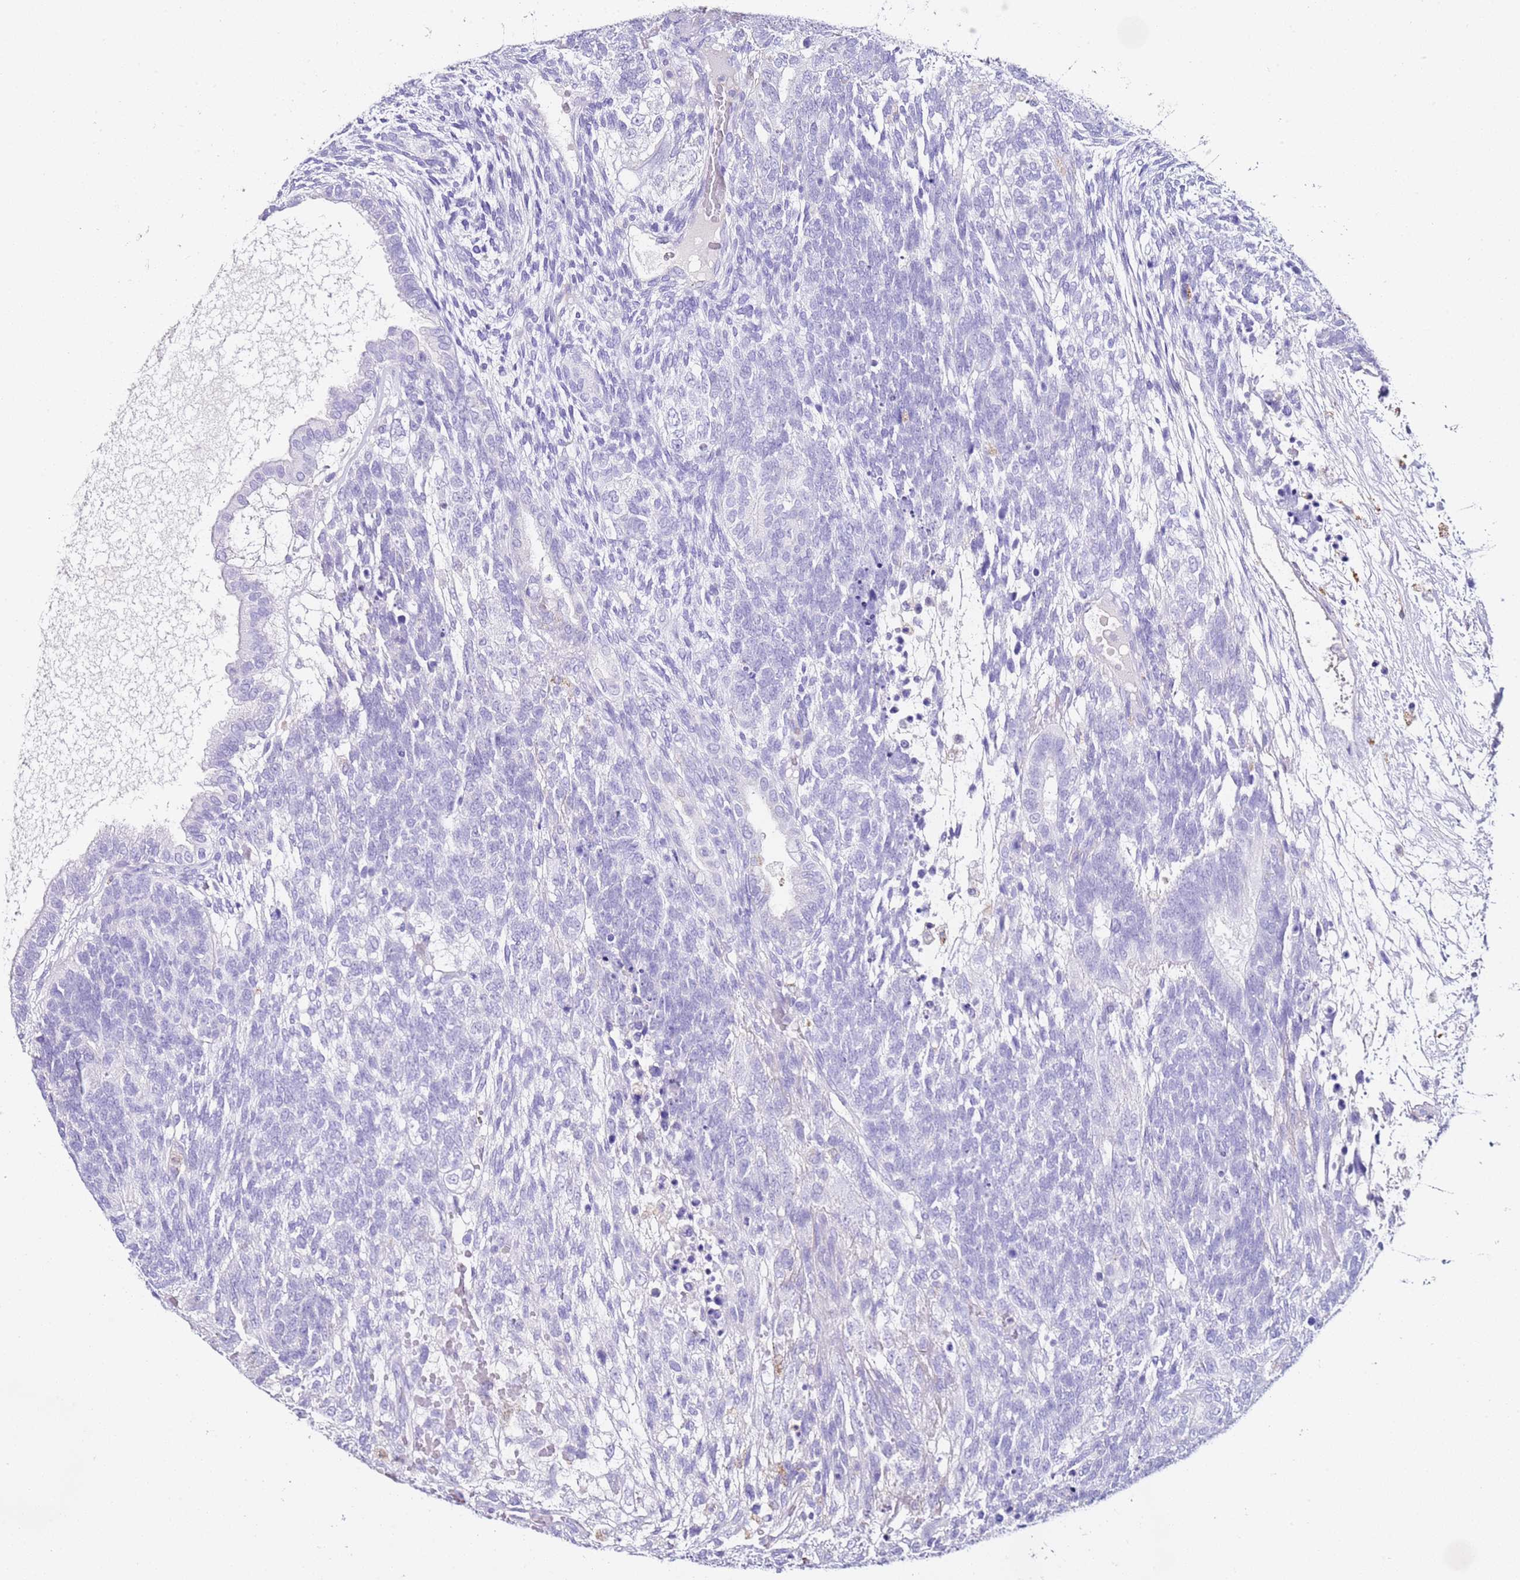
{"staining": {"intensity": "negative", "quantity": "none", "location": "none"}, "tissue": "testis cancer", "cell_type": "Tumor cells", "image_type": "cancer", "snomed": [{"axis": "morphology", "description": "Carcinoma, Embryonal, NOS"}, {"axis": "topography", "description": "Testis"}], "caption": "The photomicrograph demonstrates no significant expression in tumor cells of testis cancer (embryonal carcinoma). The staining is performed using DAB (3,3'-diaminobenzidine) brown chromogen with nuclei counter-stained in using hematoxylin.", "gene": "PTBP2", "patient": {"sex": "male", "age": 23}}